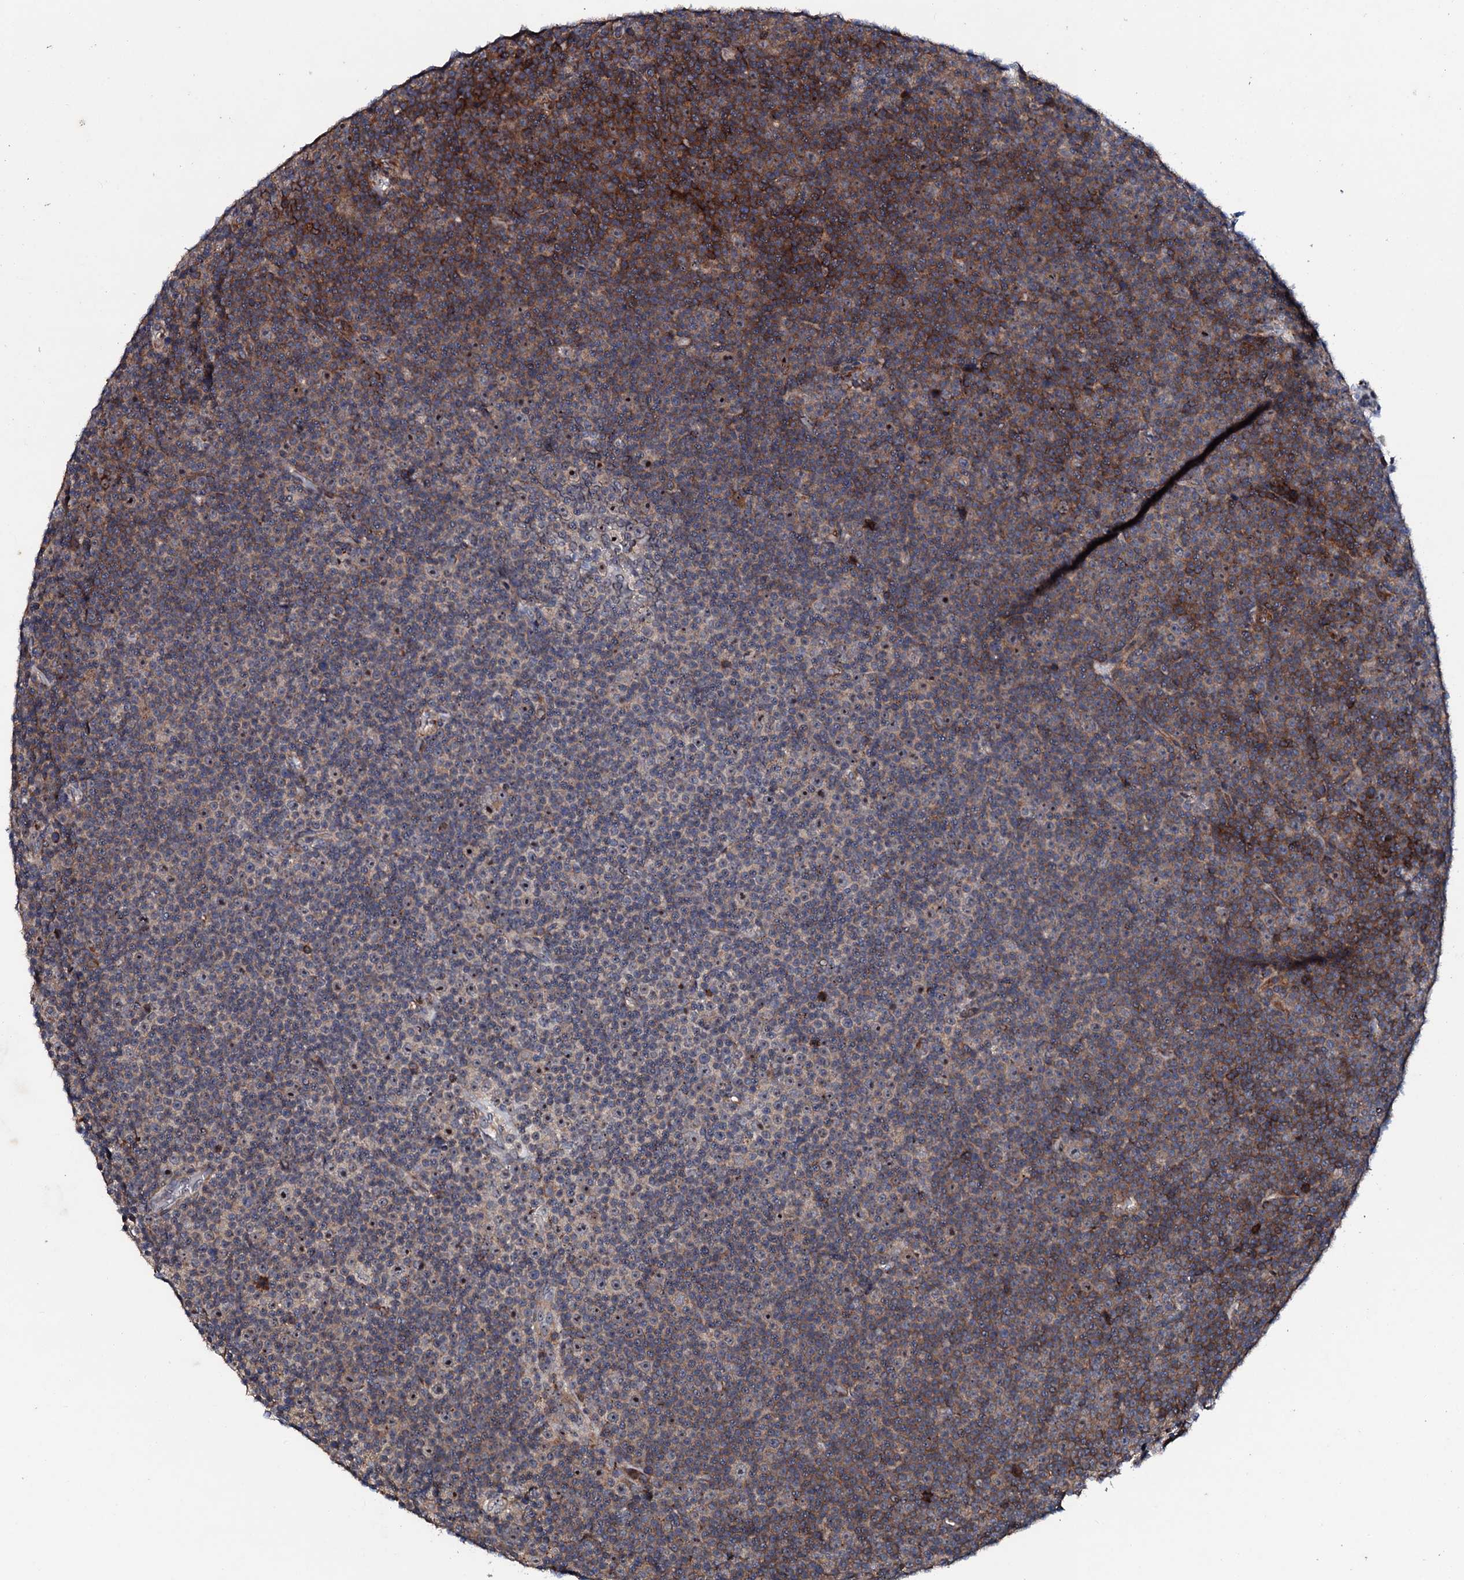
{"staining": {"intensity": "moderate", "quantity": "25%-75%", "location": "cytoplasmic/membranous"}, "tissue": "lymphoma", "cell_type": "Tumor cells", "image_type": "cancer", "snomed": [{"axis": "morphology", "description": "Malignant lymphoma, non-Hodgkin's type, Low grade"}, {"axis": "topography", "description": "Lymph node"}], "caption": "Lymphoma tissue shows moderate cytoplasmic/membranous positivity in approximately 25%-75% of tumor cells, visualized by immunohistochemistry.", "gene": "GTPBP4", "patient": {"sex": "female", "age": 67}}